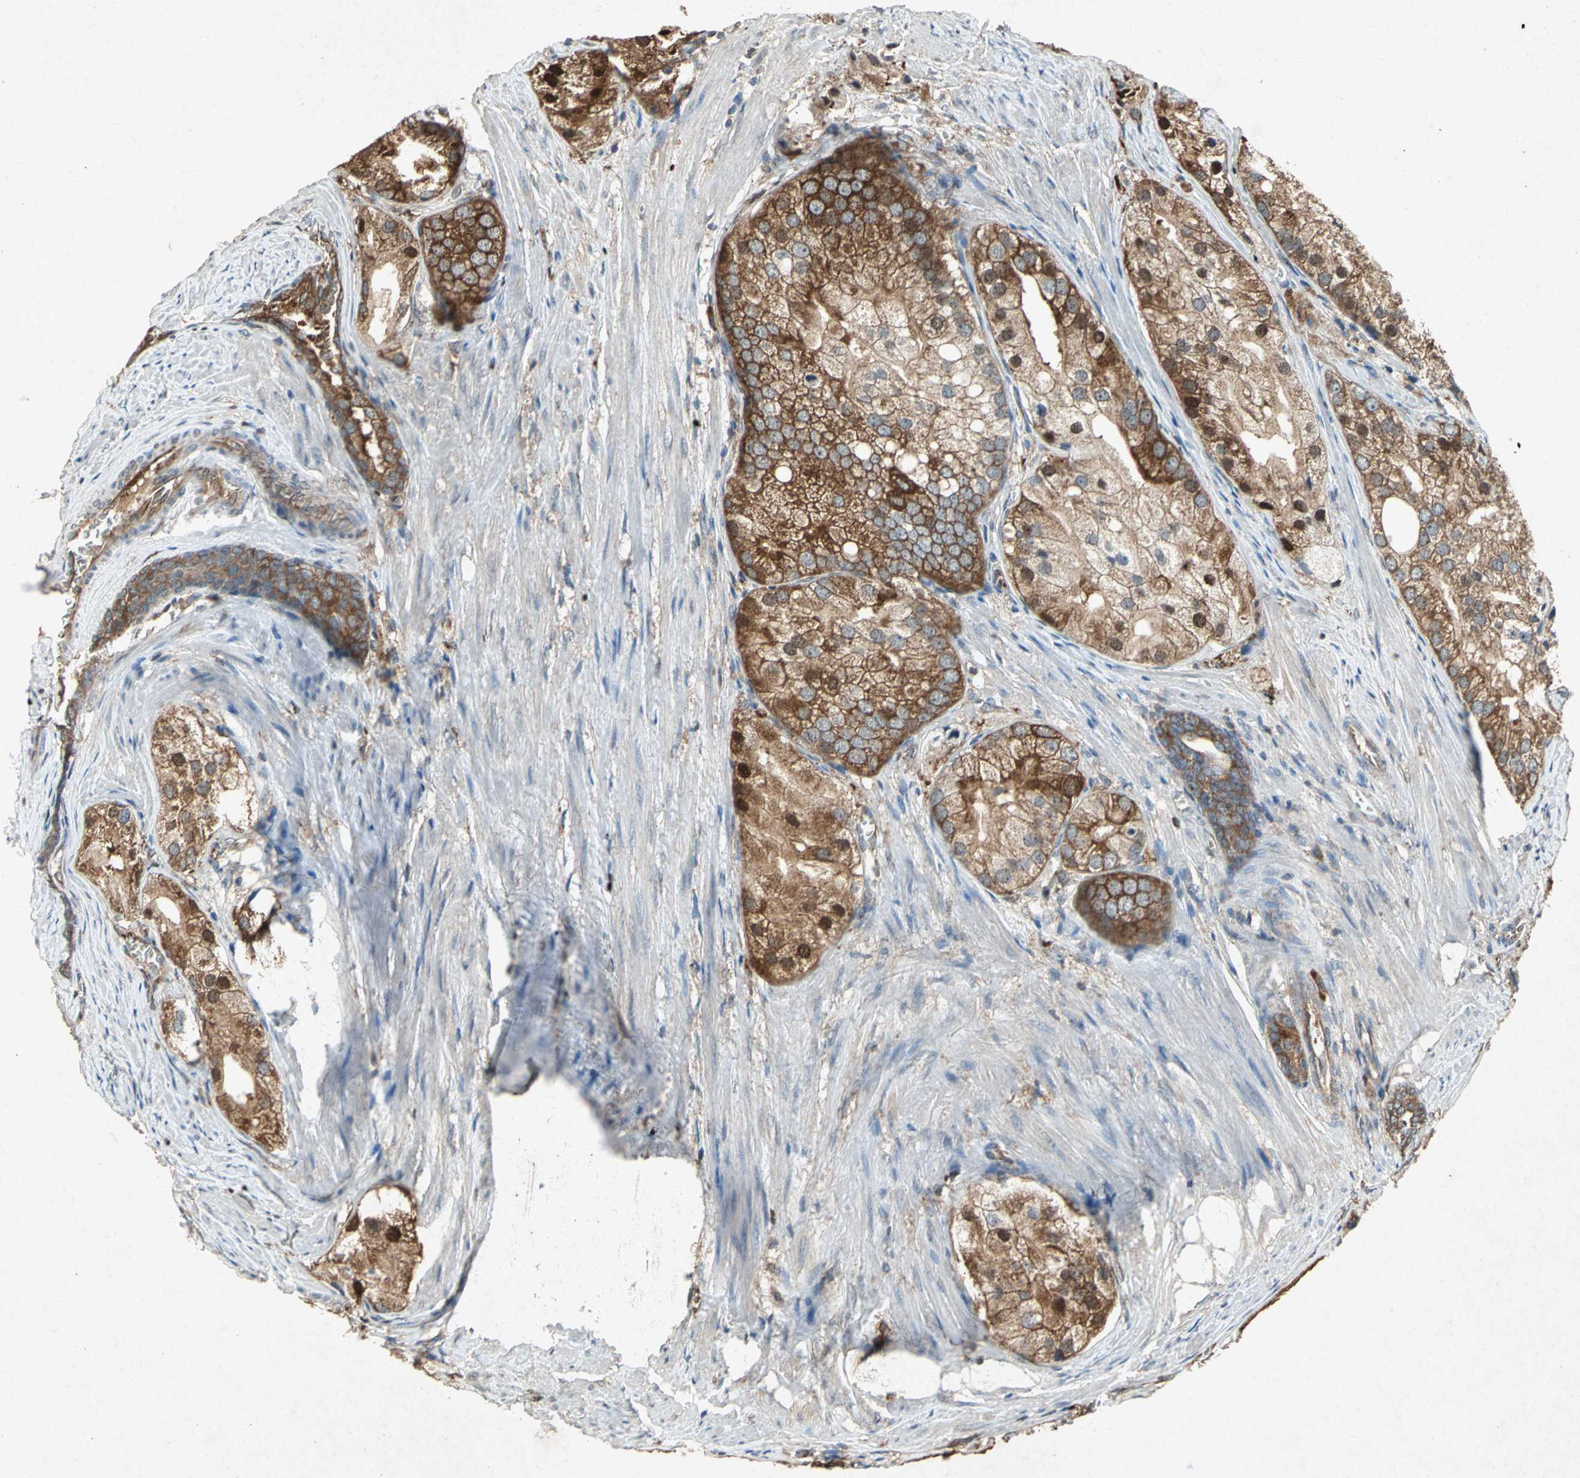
{"staining": {"intensity": "moderate", "quantity": ">75%", "location": "cytoplasmic/membranous,nuclear"}, "tissue": "prostate cancer", "cell_type": "Tumor cells", "image_type": "cancer", "snomed": [{"axis": "morphology", "description": "Adenocarcinoma, Low grade"}, {"axis": "topography", "description": "Prostate"}], "caption": "The immunohistochemical stain labels moderate cytoplasmic/membranous and nuclear expression in tumor cells of prostate cancer tissue. Nuclei are stained in blue.", "gene": "HSP90AB1", "patient": {"sex": "male", "age": 69}}